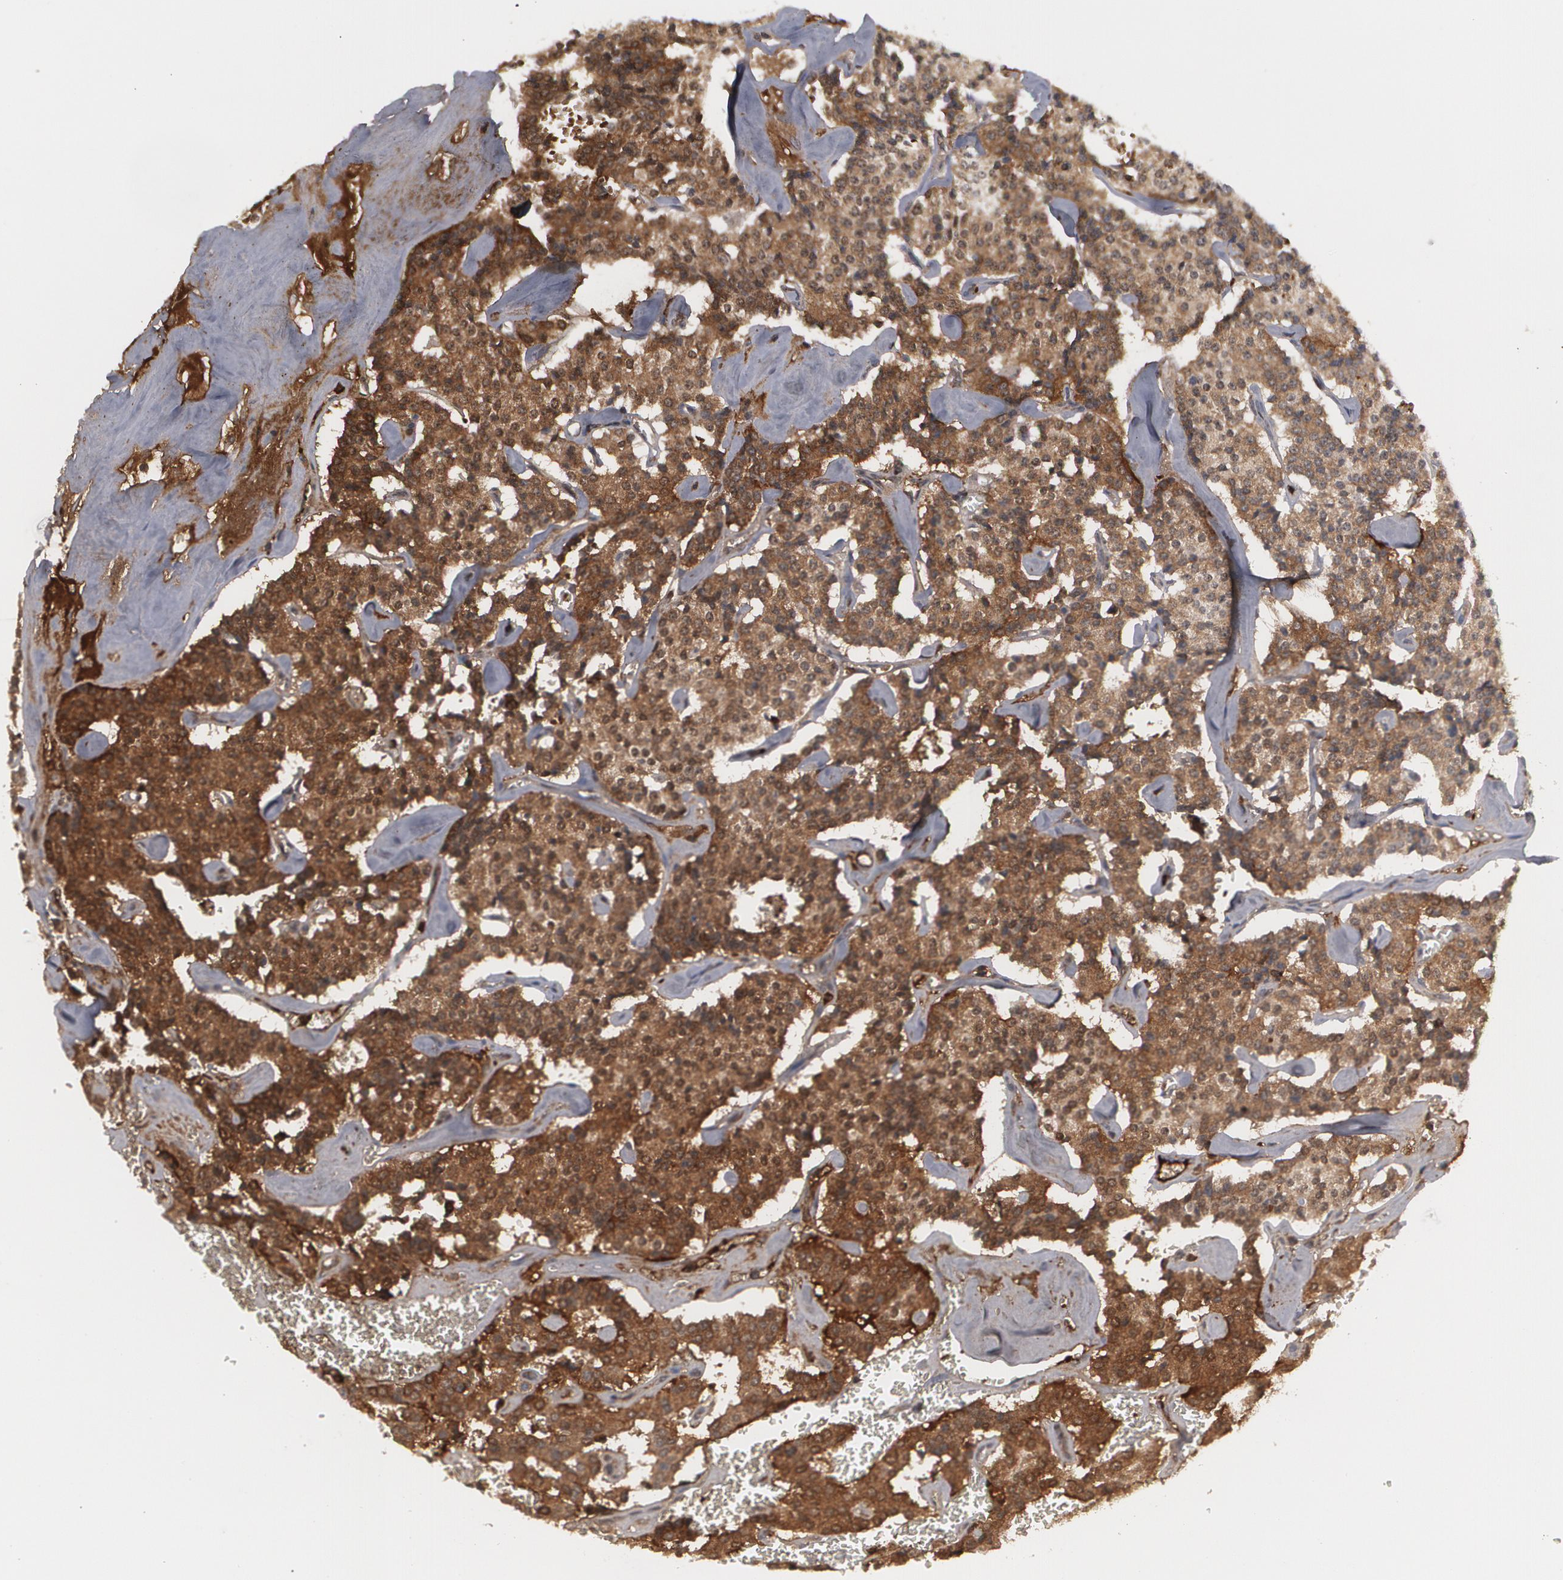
{"staining": {"intensity": "moderate", "quantity": ">75%", "location": "cytoplasmic/membranous,nuclear"}, "tissue": "carcinoid", "cell_type": "Tumor cells", "image_type": "cancer", "snomed": [{"axis": "morphology", "description": "Carcinoid, malignant, NOS"}, {"axis": "topography", "description": "Bronchus"}], "caption": "Malignant carcinoid stained with a brown dye shows moderate cytoplasmic/membranous and nuclear positive positivity in approximately >75% of tumor cells.", "gene": "LRG1", "patient": {"sex": "male", "age": 55}}